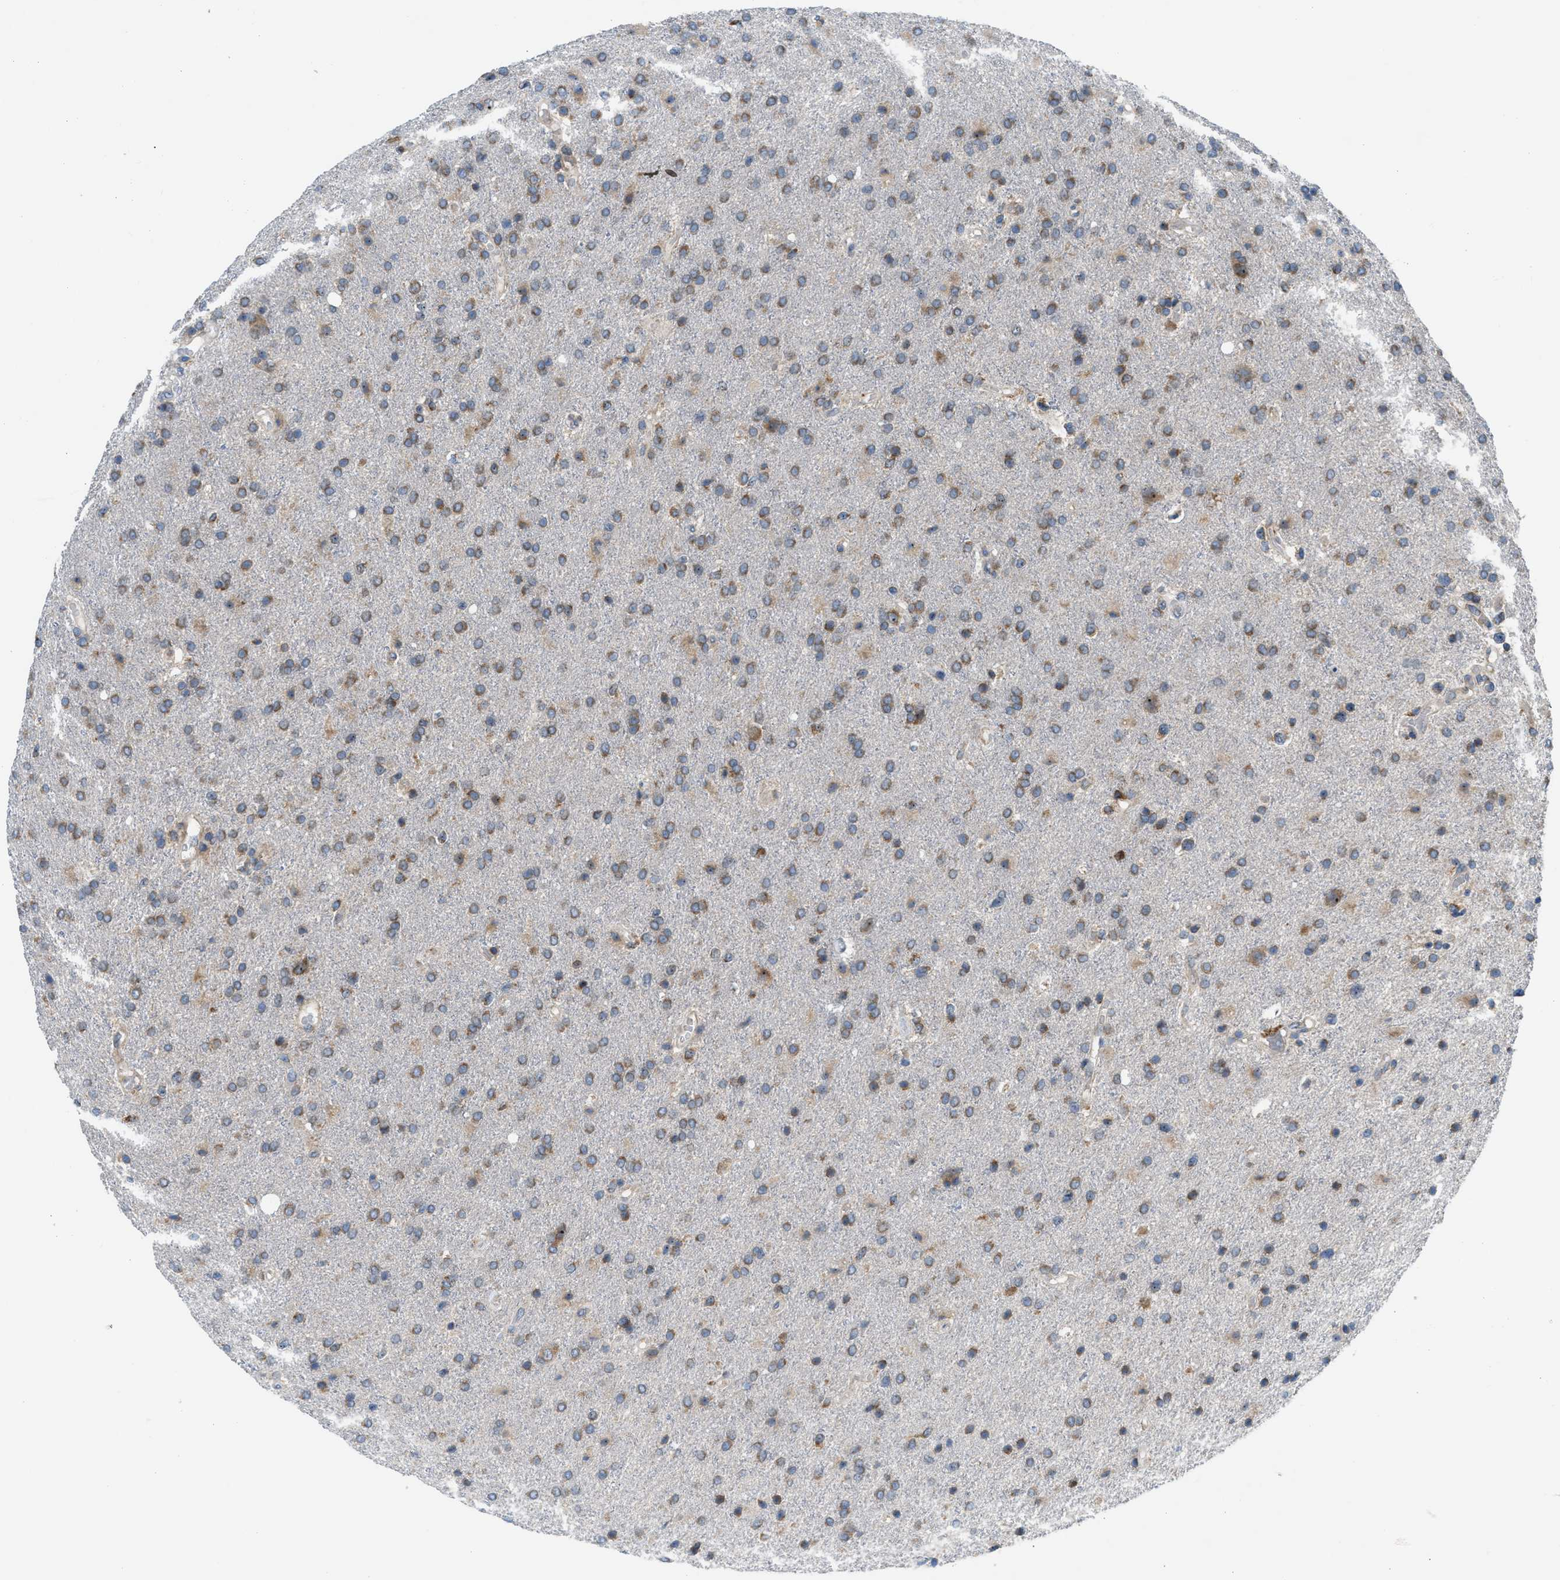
{"staining": {"intensity": "moderate", "quantity": ">75%", "location": "cytoplasmic/membranous"}, "tissue": "glioma", "cell_type": "Tumor cells", "image_type": "cancer", "snomed": [{"axis": "morphology", "description": "Glioma, malignant, High grade"}, {"axis": "topography", "description": "Brain"}], "caption": "The photomicrograph shows a brown stain indicating the presence of a protein in the cytoplasmic/membranous of tumor cells in high-grade glioma (malignant).", "gene": "TPH1", "patient": {"sex": "male", "age": 72}}